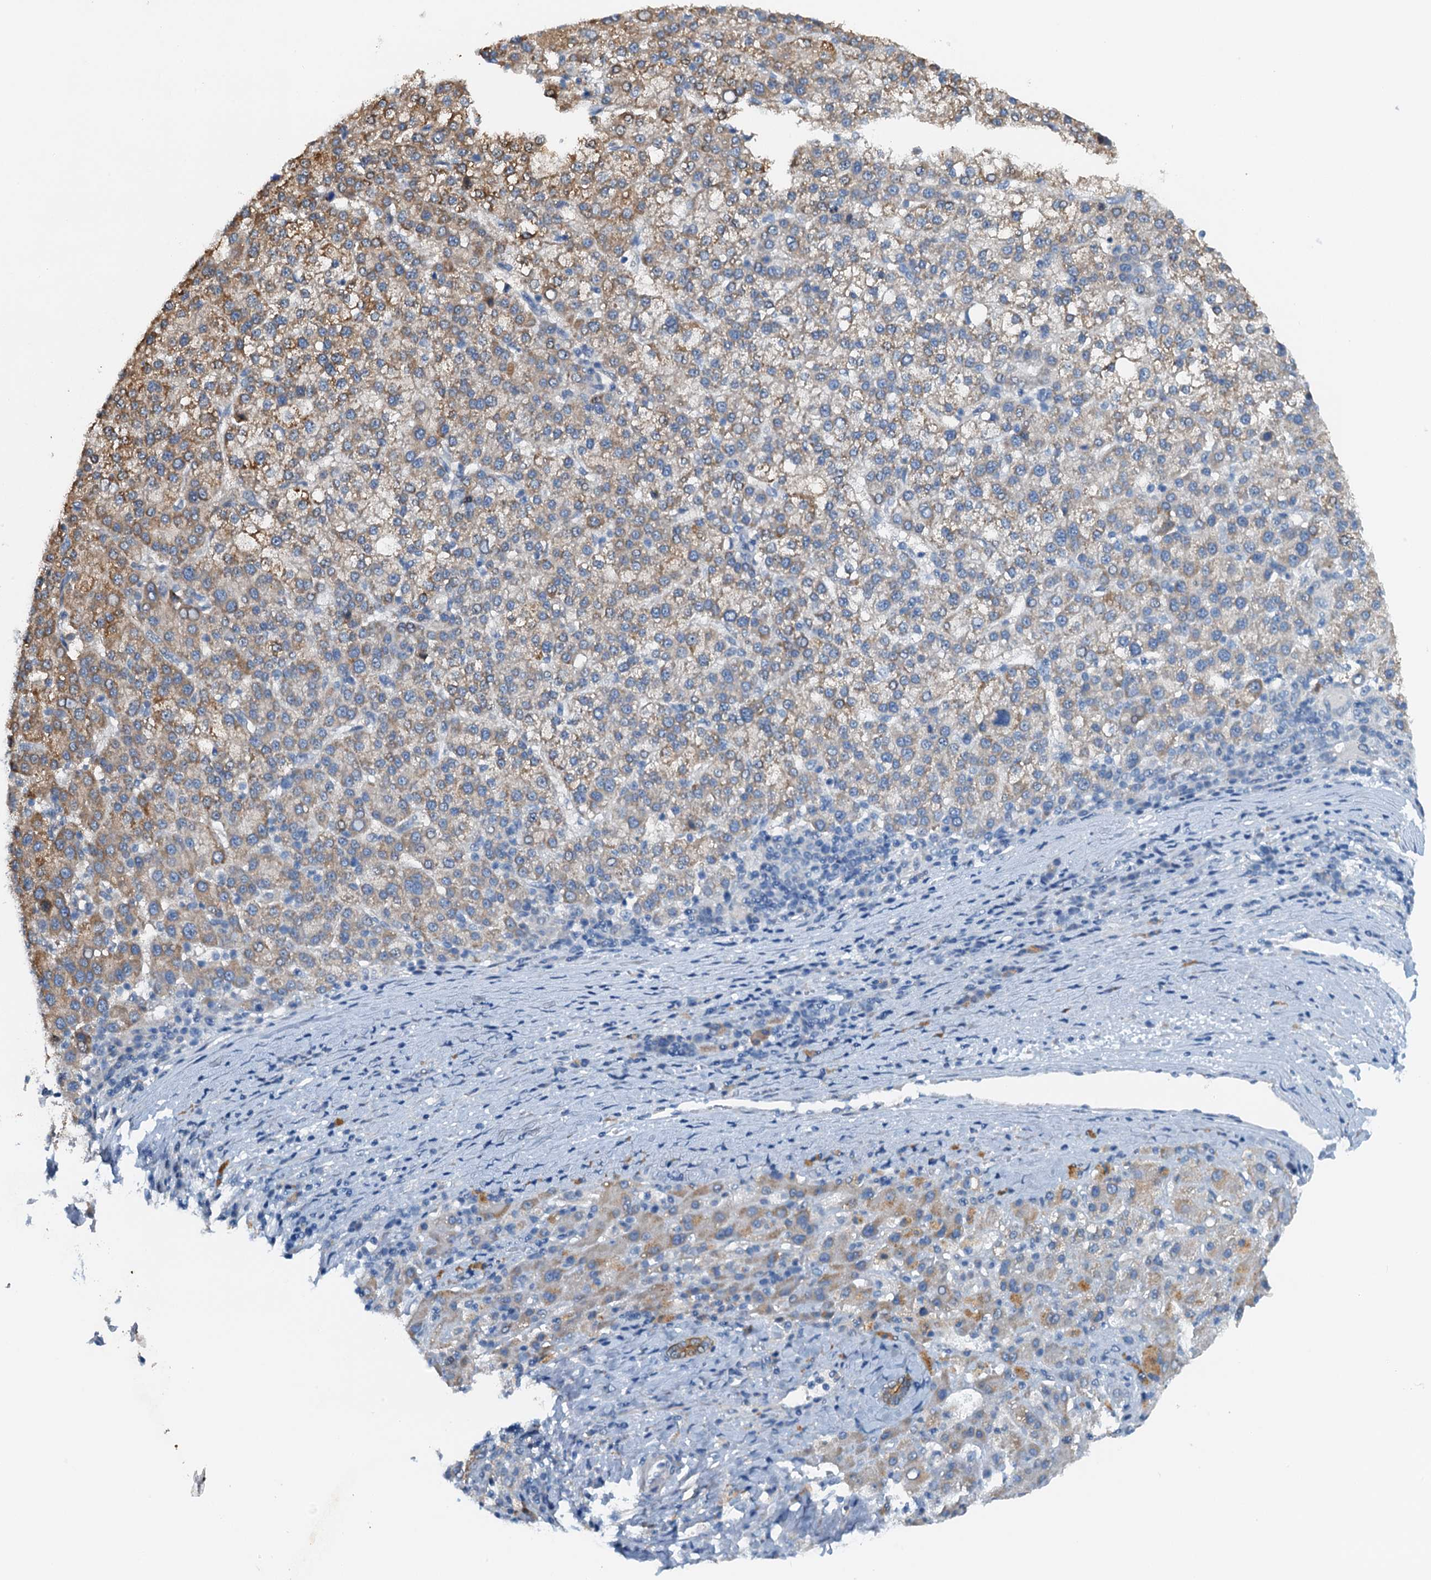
{"staining": {"intensity": "moderate", "quantity": "25%-75%", "location": "cytoplasmic/membranous"}, "tissue": "liver cancer", "cell_type": "Tumor cells", "image_type": "cancer", "snomed": [{"axis": "morphology", "description": "Carcinoma, Hepatocellular, NOS"}, {"axis": "topography", "description": "Liver"}], "caption": "The image displays immunohistochemical staining of liver cancer. There is moderate cytoplasmic/membranous expression is identified in about 25%-75% of tumor cells. The staining is performed using DAB (3,3'-diaminobenzidine) brown chromogen to label protein expression. The nuclei are counter-stained blue using hematoxylin.", "gene": "ZNF606", "patient": {"sex": "female", "age": 58}}